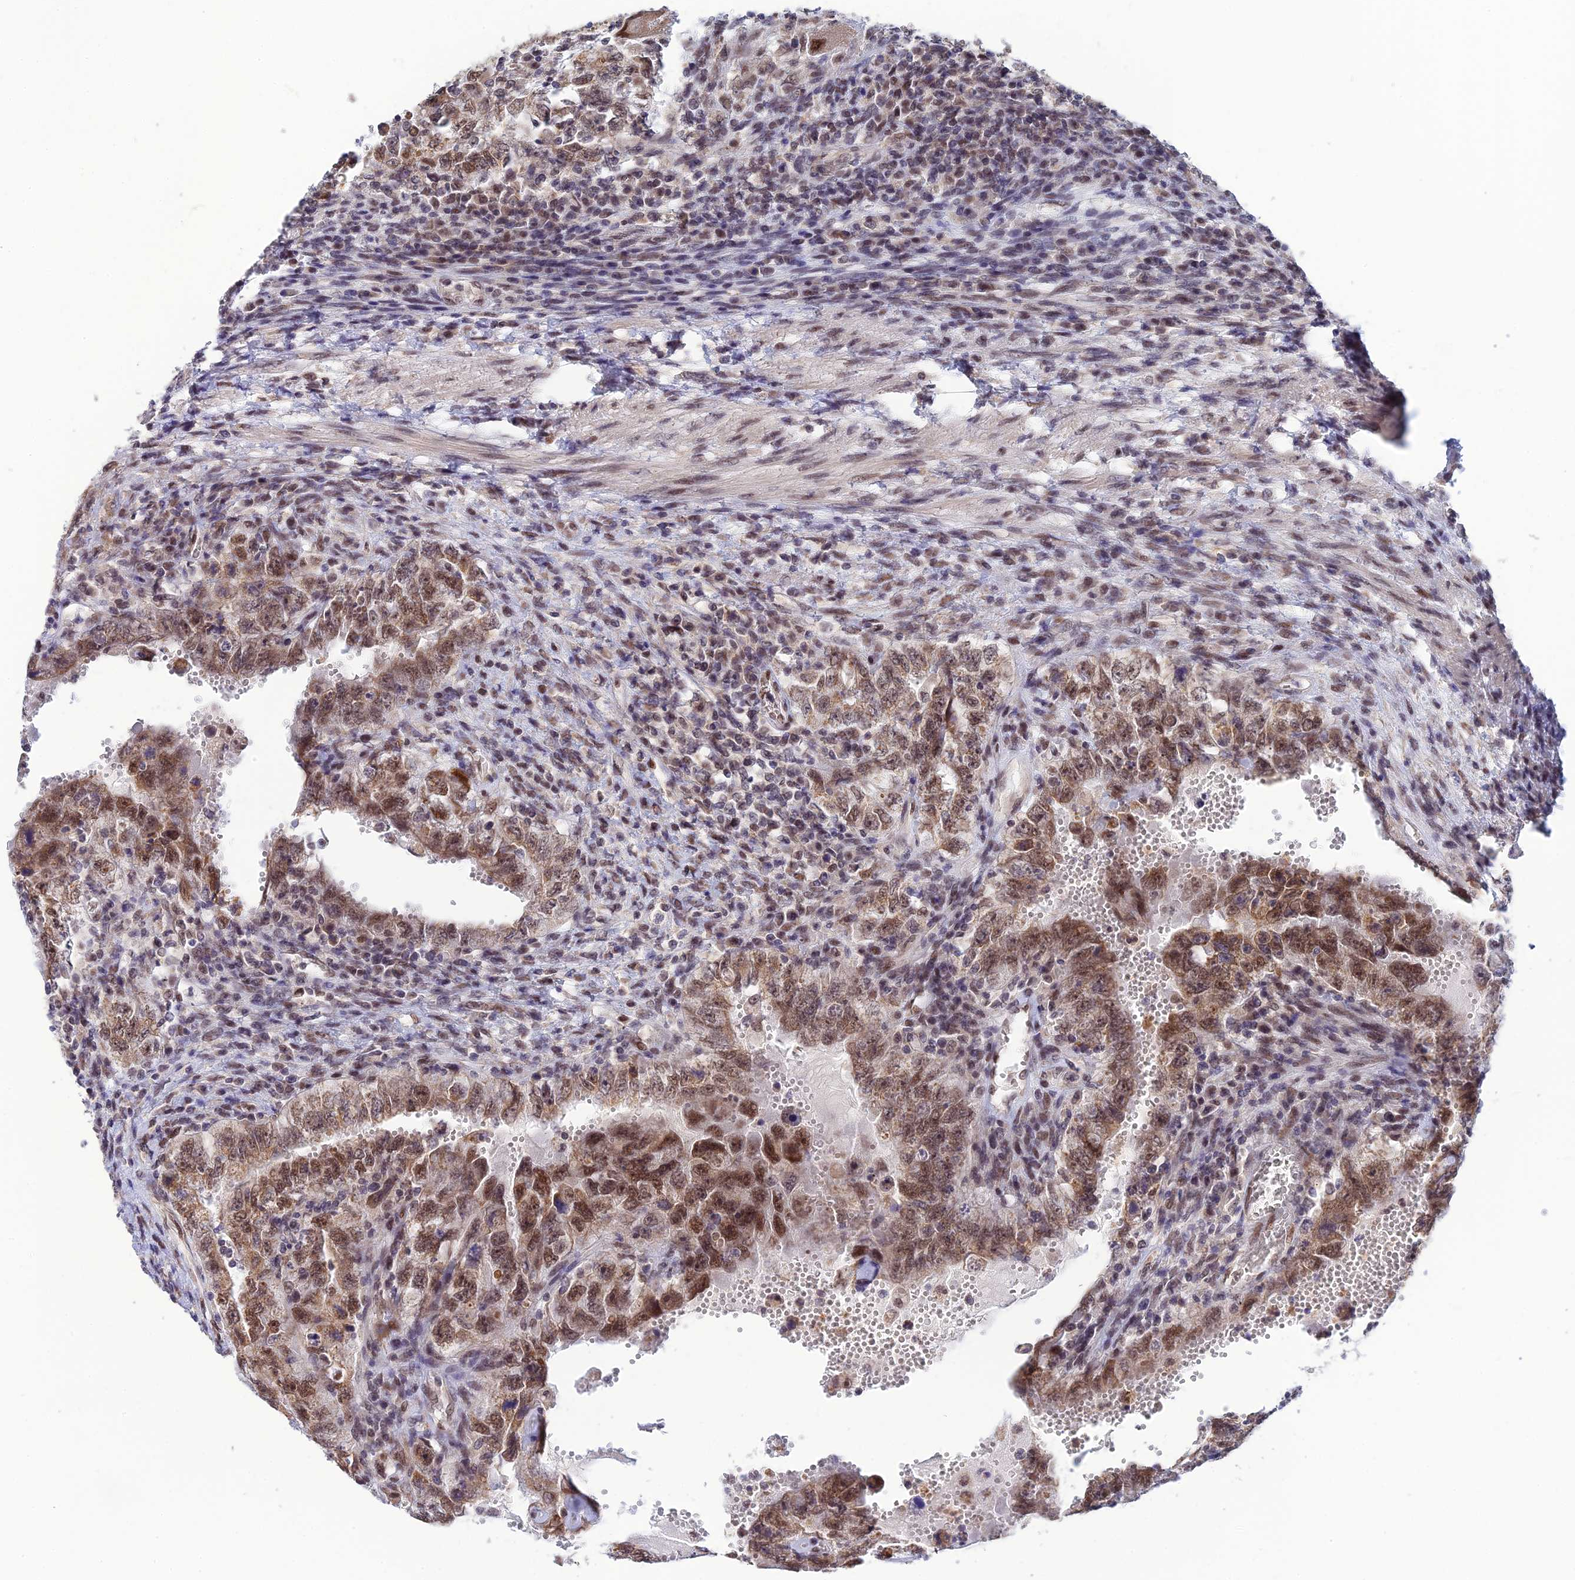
{"staining": {"intensity": "moderate", "quantity": ">75%", "location": "nuclear"}, "tissue": "testis cancer", "cell_type": "Tumor cells", "image_type": "cancer", "snomed": [{"axis": "morphology", "description": "Carcinoma, Embryonal, NOS"}, {"axis": "topography", "description": "Testis"}], "caption": "IHC of human testis embryonal carcinoma displays medium levels of moderate nuclear positivity in about >75% of tumor cells. The protein is shown in brown color, while the nuclei are stained blue.", "gene": "C2orf49", "patient": {"sex": "male", "age": 26}}